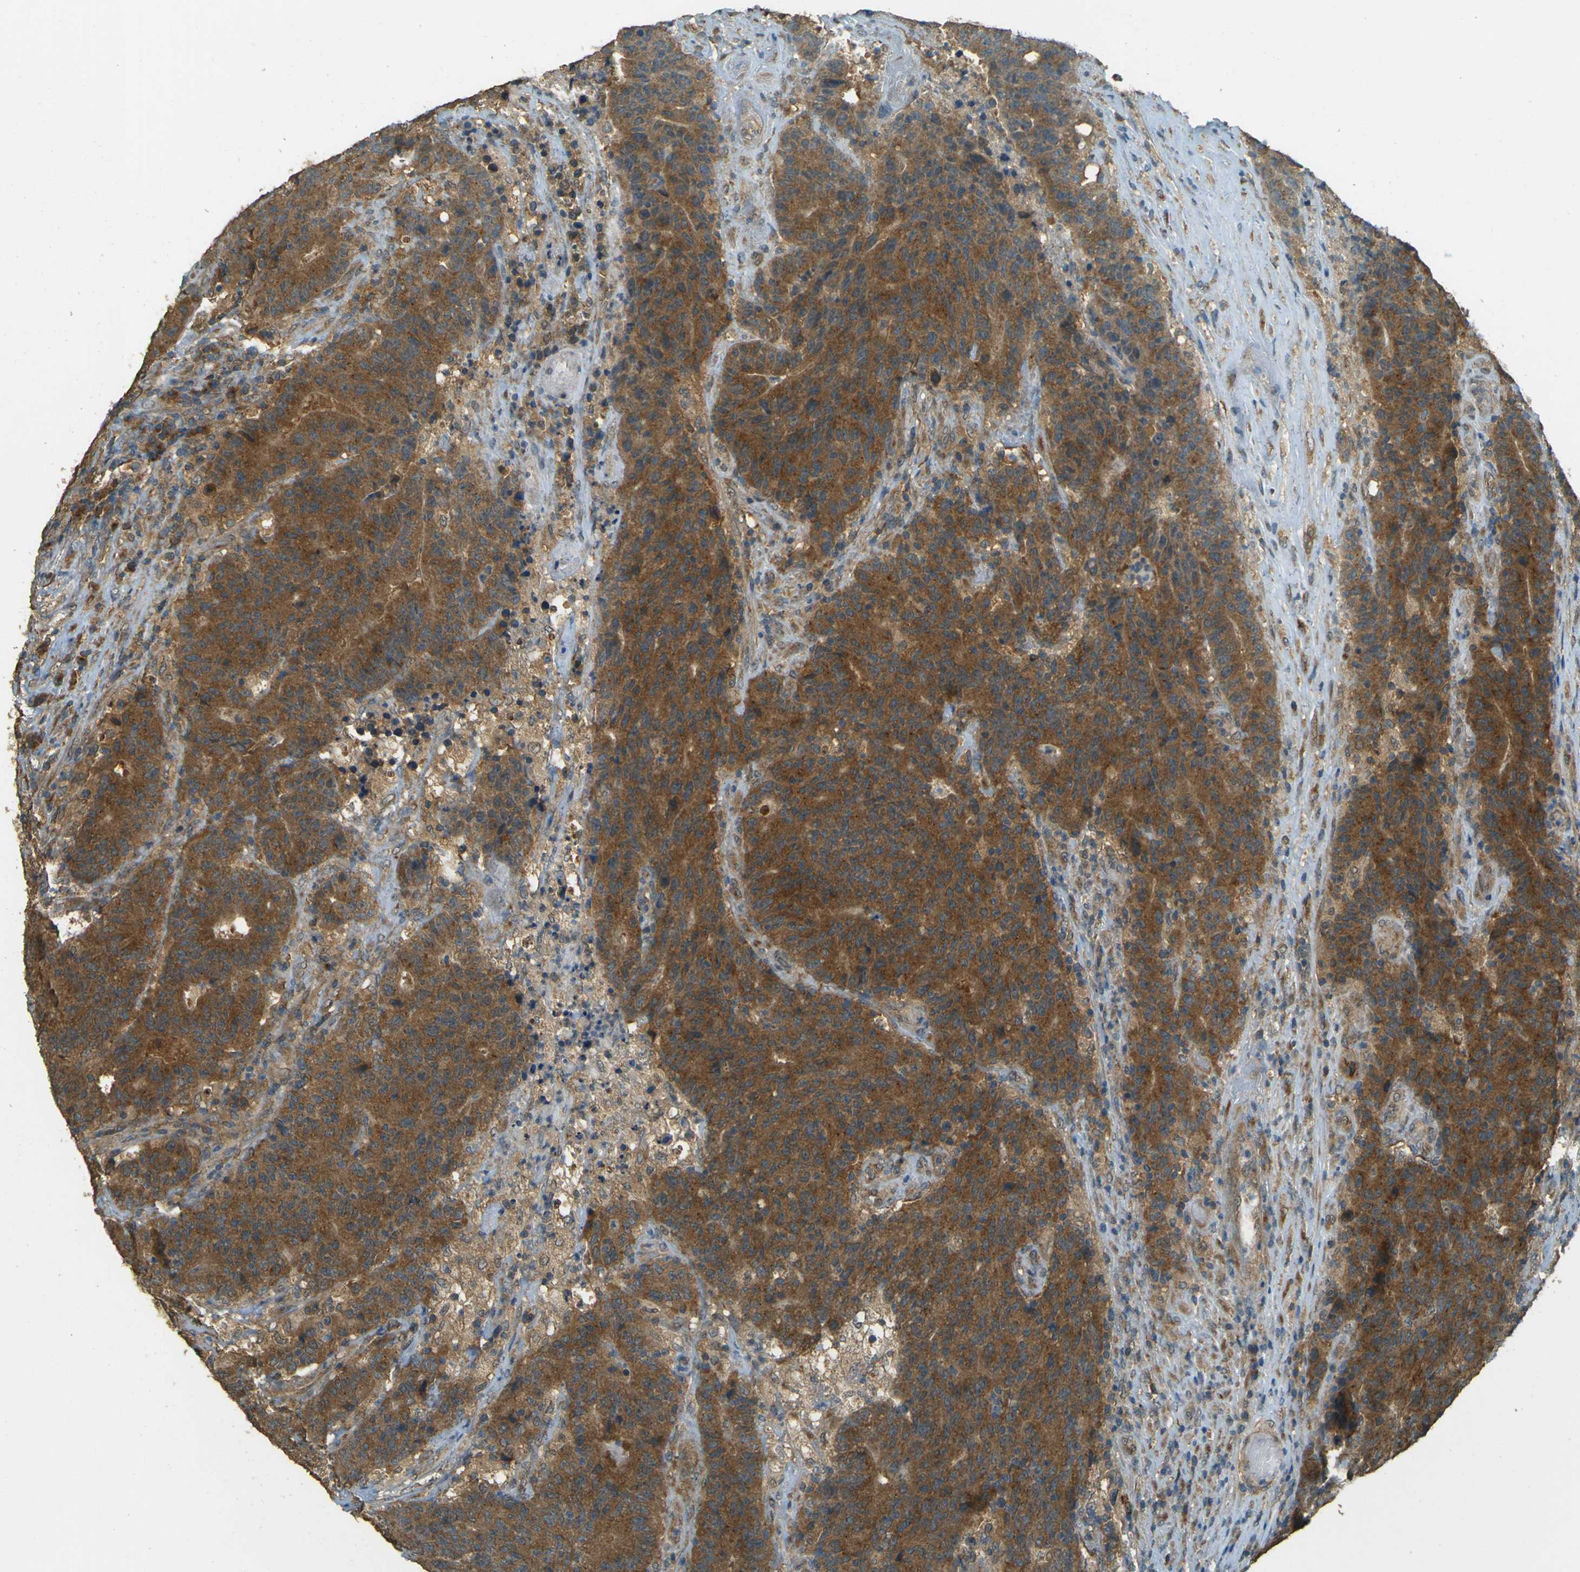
{"staining": {"intensity": "strong", "quantity": ">75%", "location": "cytoplasmic/membranous"}, "tissue": "colorectal cancer", "cell_type": "Tumor cells", "image_type": "cancer", "snomed": [{"axis": "morphology", "description": "Normal tissue, NOS"}, {"axis": "morphology", "description": "Adenocarcinoma, NOS"}, {"axis": "topography", "description": "Colon"}], "caption": "IHC image of neoplastic tissue: human colorectal adenocarcinoma stained using immunohistochemistry (IHC) shows high levels of strong protein expression localized specifically in the cytoplasmic/membranous of tumor cells, appearing as a cytoplasmic/membranous brown color.", "gene": "GOLGA1", "patient": {"sex": "female", "age": 75}}